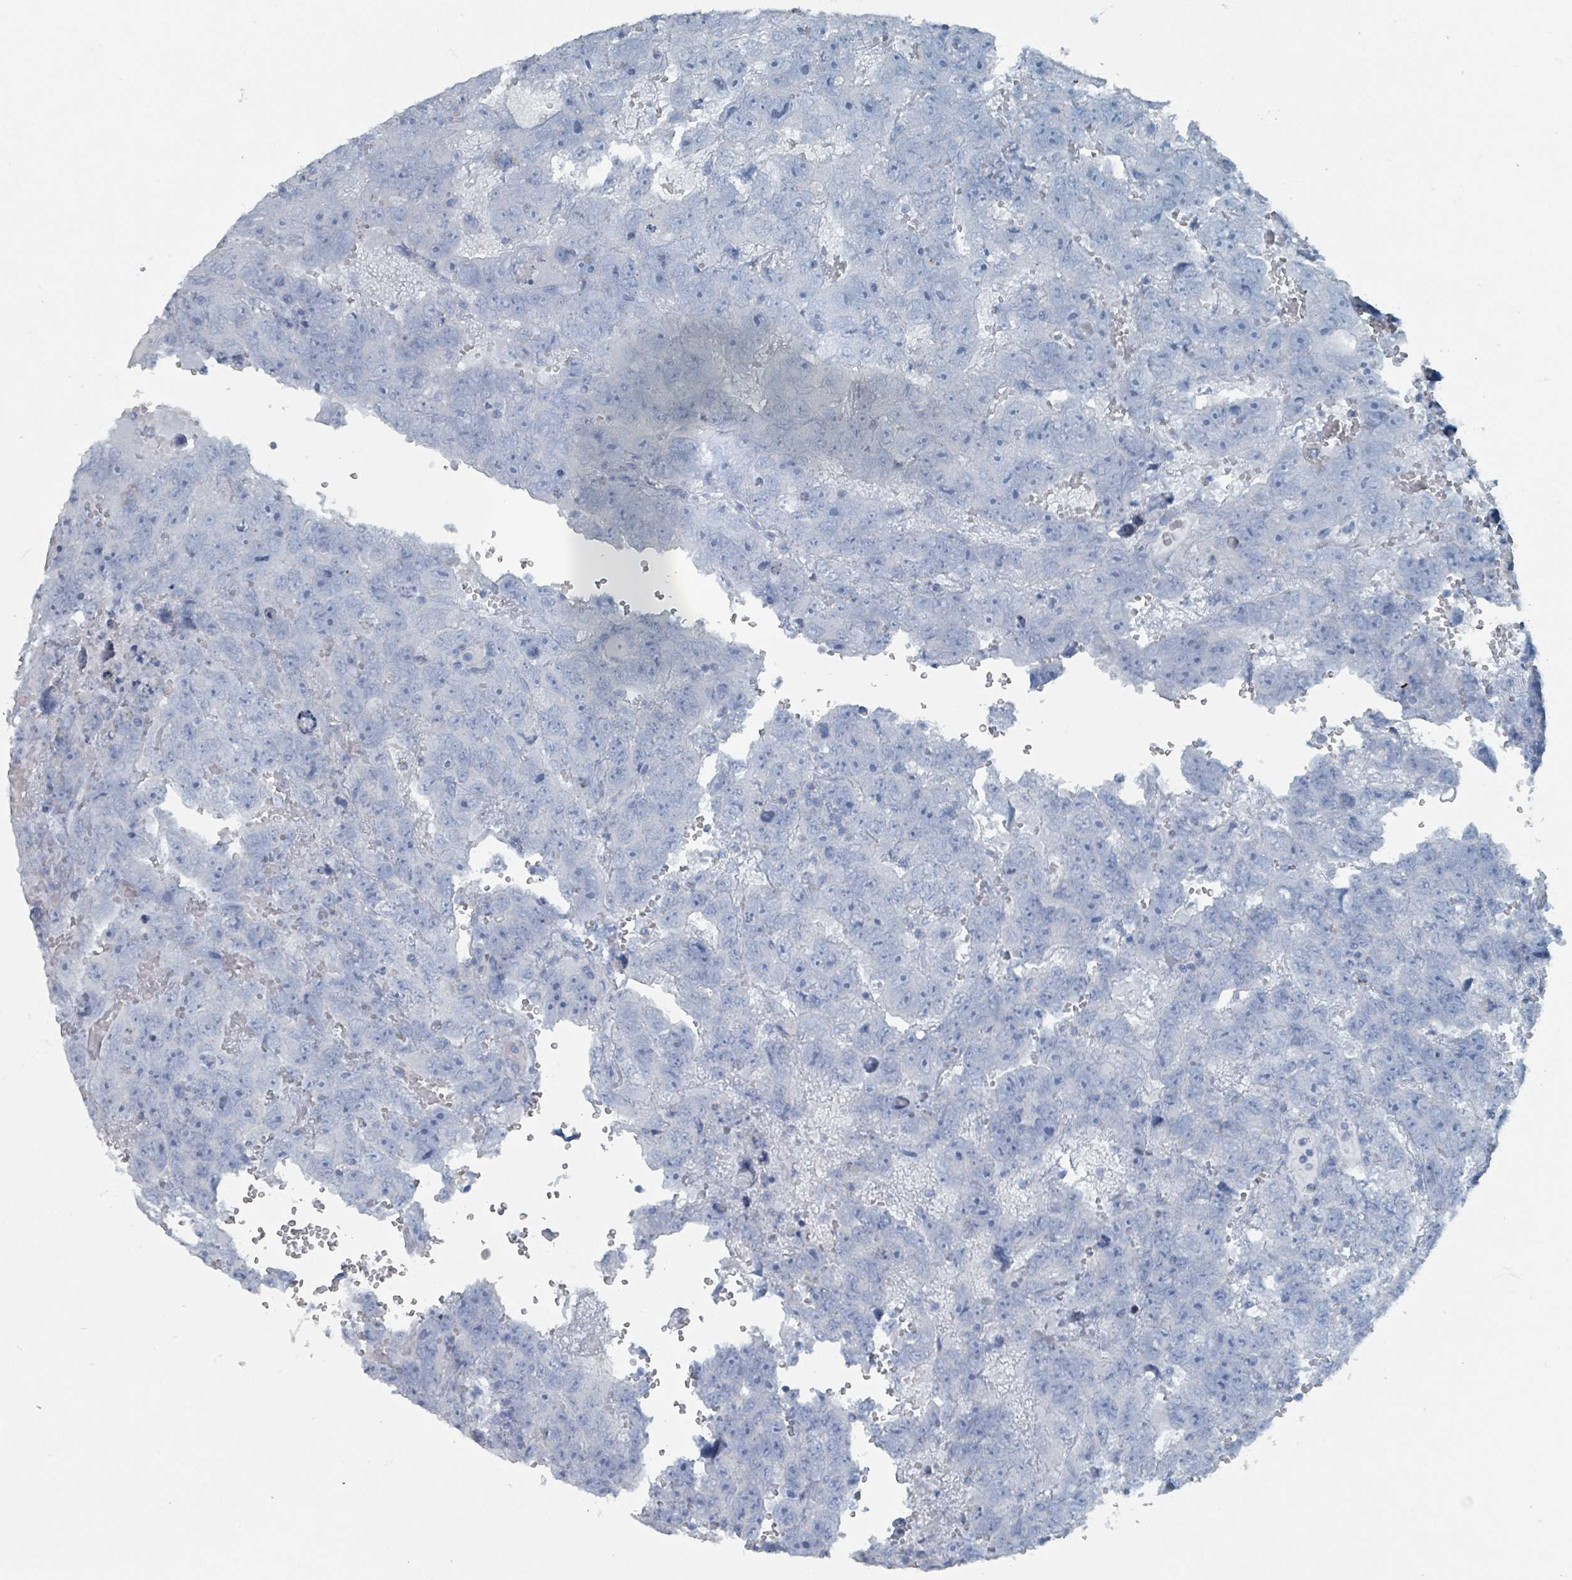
{"staining": {"intensity": "negative", "quantity": "none", "location": "none"}, "tissue": "testis cancer", "cell_type": "Tumor cells", "image_type": "cancer", "snomed": [{"axis": "morphology", "description": "Carcinoma, Embryonal, NOS"}, {"axis": "topography", "description": "Testis"}], "caption": "This is an immunohistochemistry histopathology image of testis cancer (embryonal carcinoma). There is no expression in tumor cells.", "gene": "GAMT", "patient": {"sex": "male", "age": 45}}